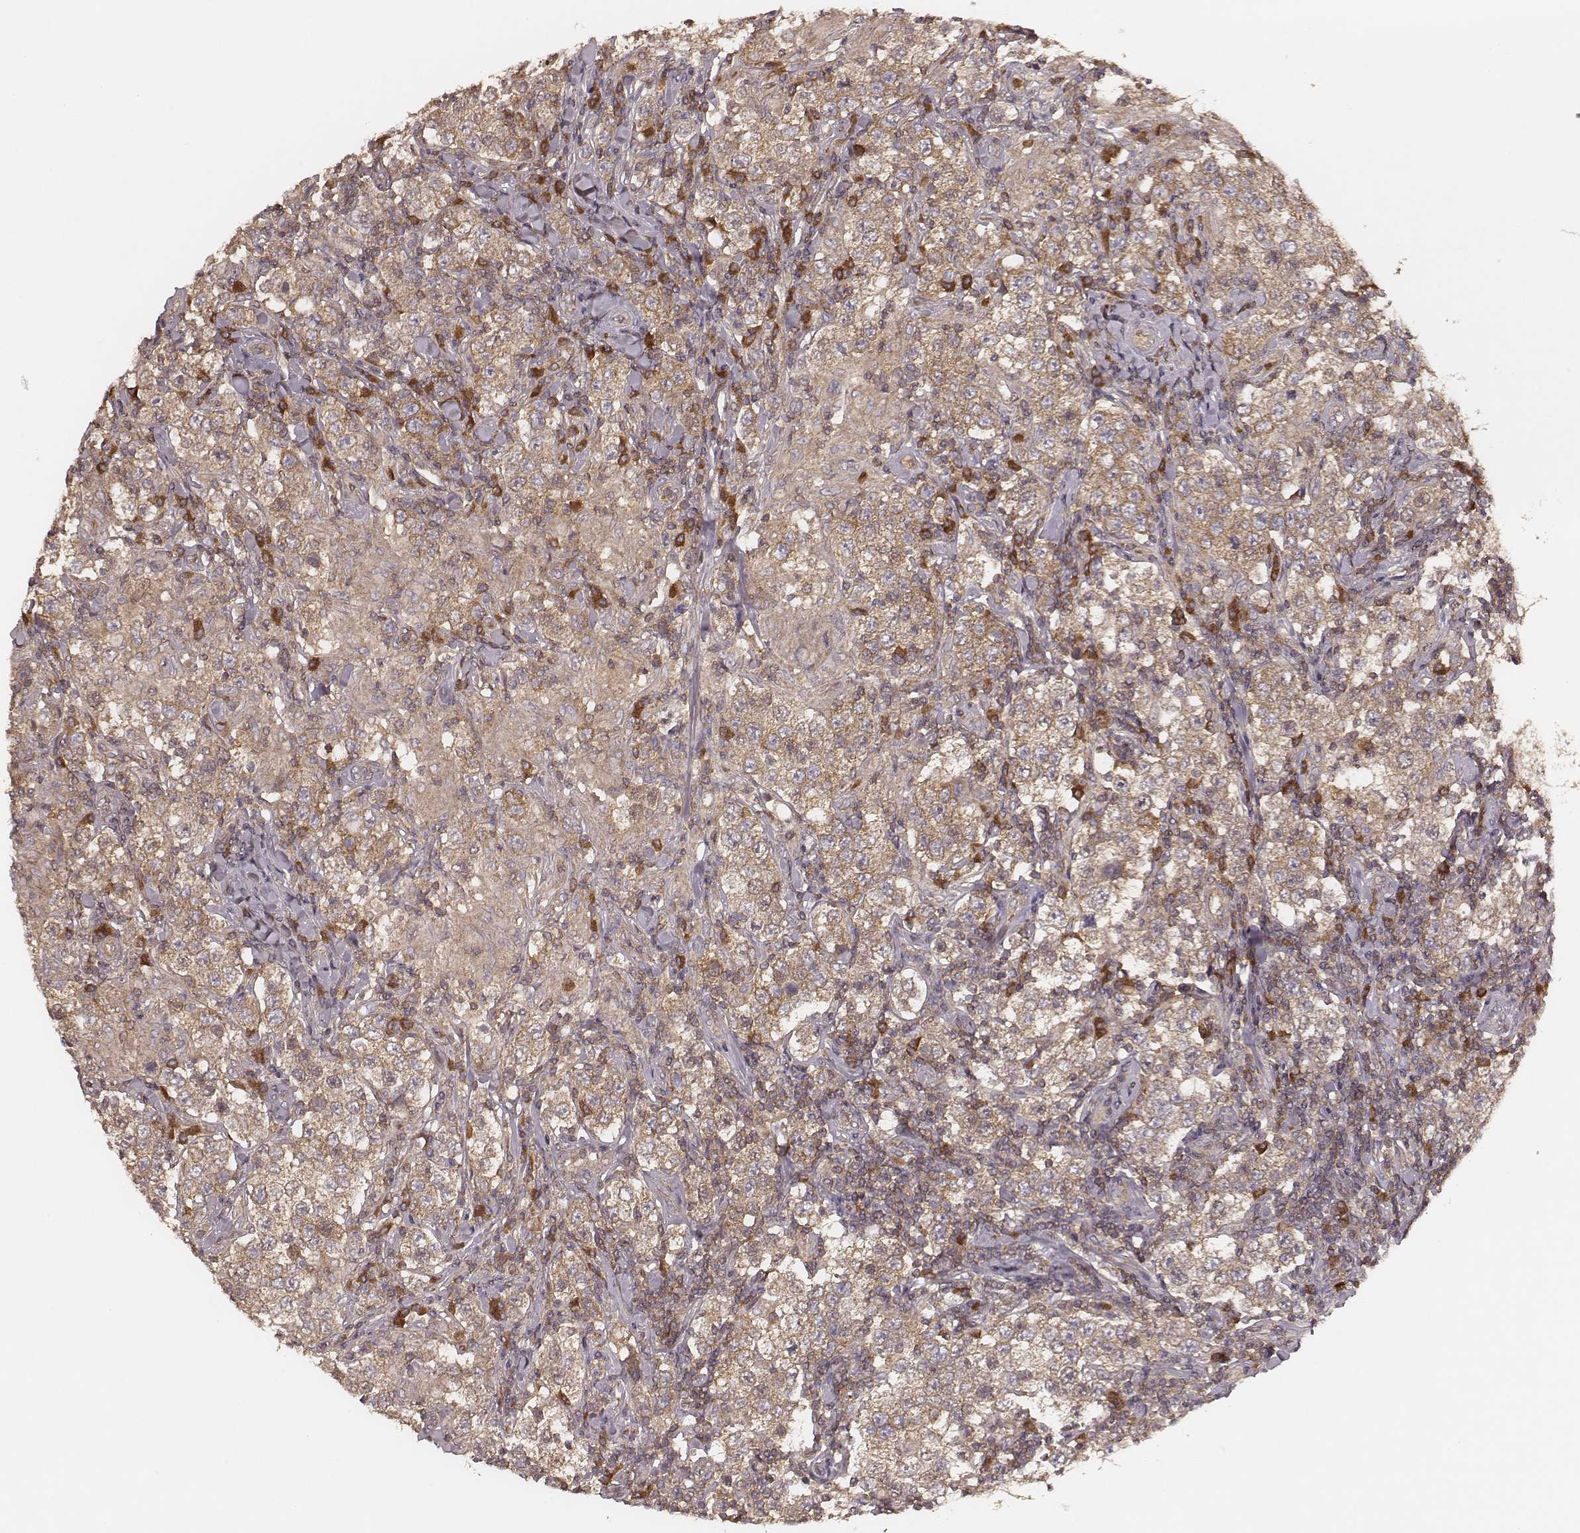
{"staining": {"intensity": "weak", "quantity": ">75%", "location": "cytoplasmic/membranous"}, "tissue": "testis cancer", "cell_type": "Tumor cells", "image_type": "cancer", "snomed": [{"axis": "morphology", "description": "Seminoma, NOS"}, {"axis": "morphology", "description": "Carcinoma, Embryonal, NOS"}, {"axis": "topography", "description": "Testis"}], "caption": "Testis seminoma tissue demonstrates weak cytoplasmic/membranous staining in about >75% of tumor cells, visualized by immunohistochemistry. (DAB (3,3'-diaminobenzidine) = brown stain, brightfield microscopy at high magnification).", "gene": "CARS1", "patient": {"sex": "male", "age": 41}}